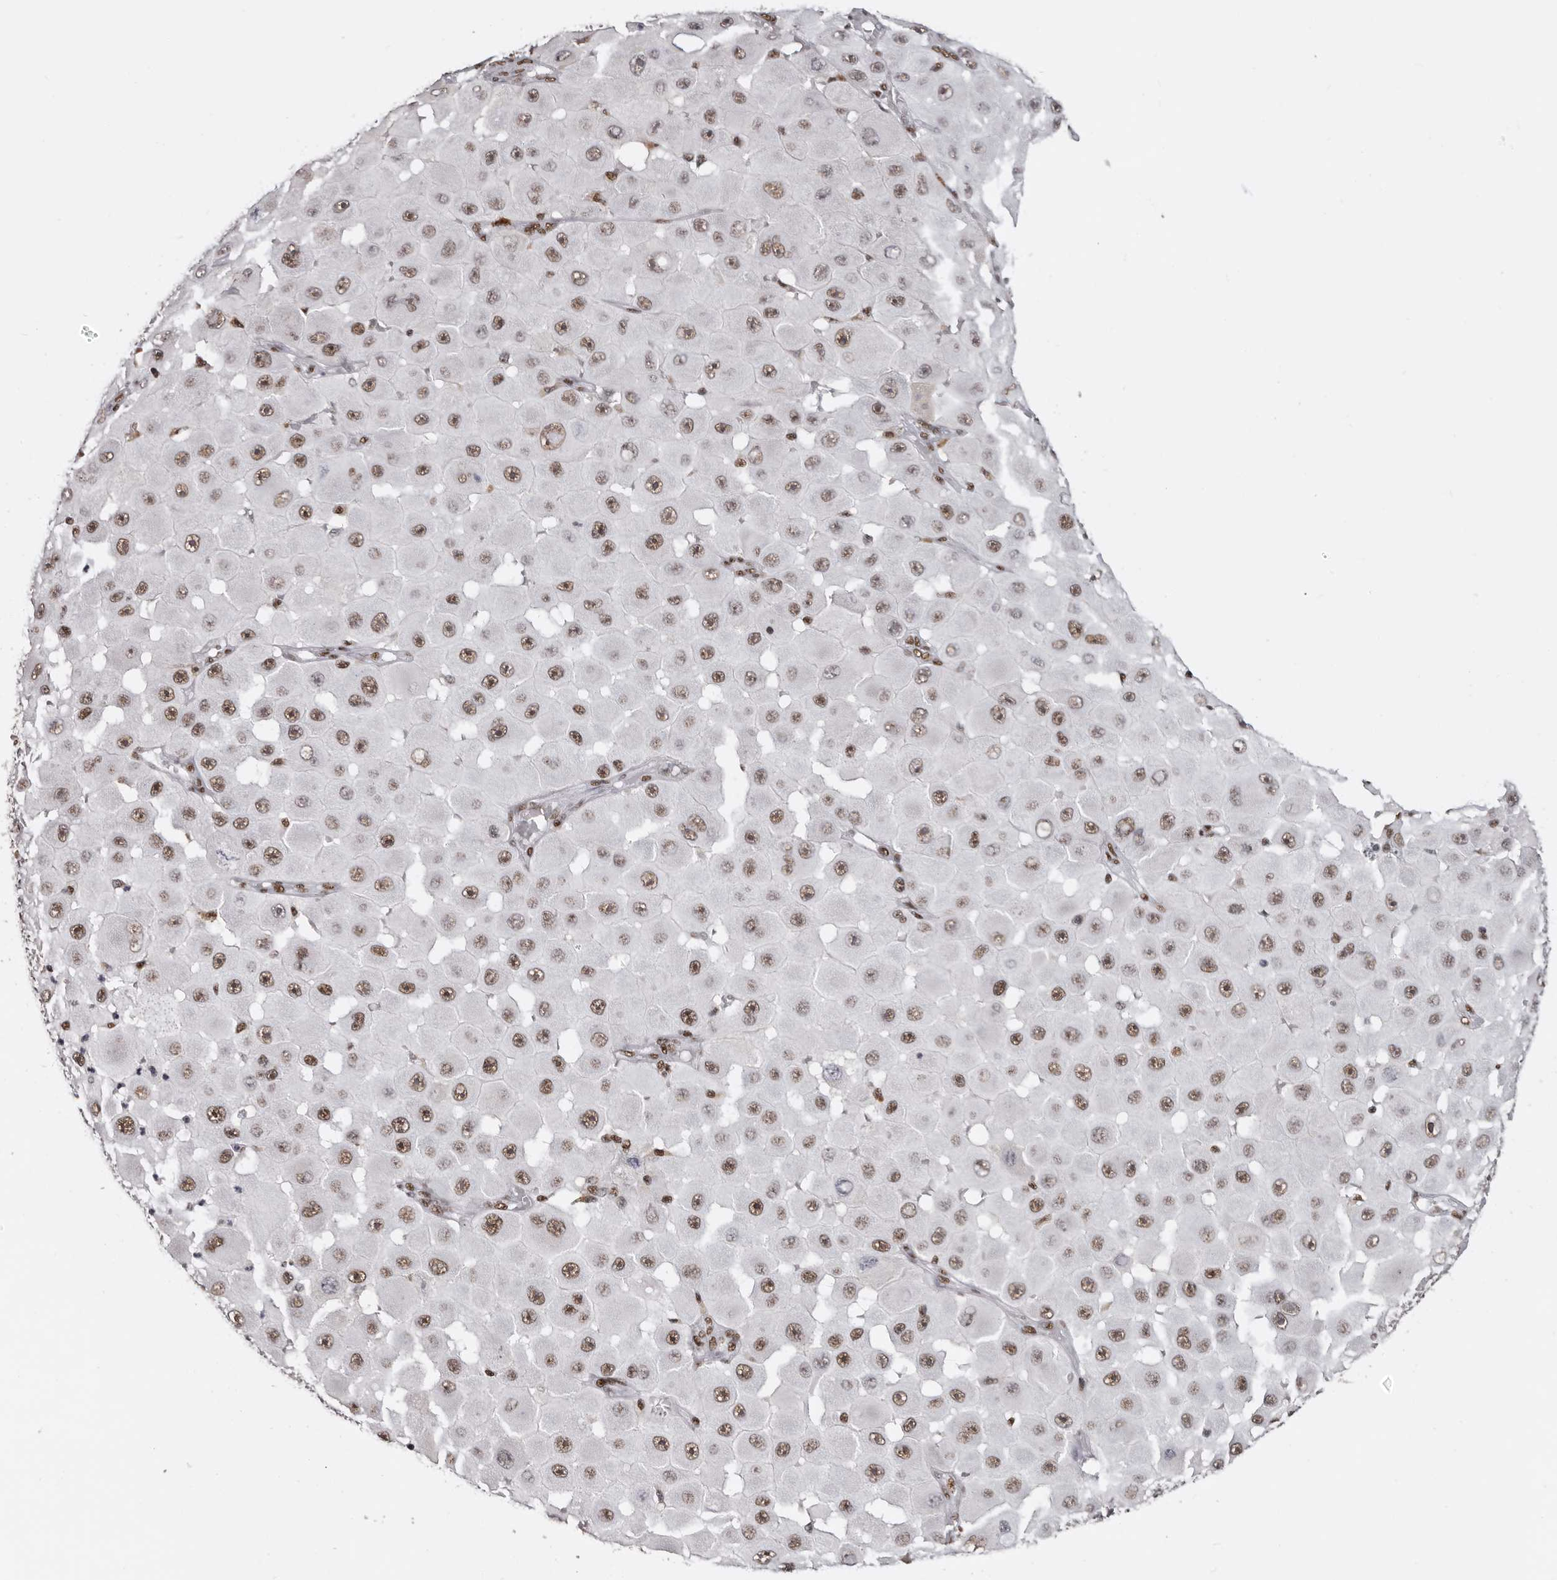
{"staining": {"intensity": "moderate", "quantity": ">75%", "location": "nuclear"}, "tissue": "melanoma", "cell_type": "Tumor cells", "image_type": "cancer", "snomed": [{"axis": "morphology", "description": "Malignant melanoma, NOS"}, {"axis": "topography", "description": "Skin"}], "caption": "Tumor cells display moderate nuclear staining in about >75% of cells in malignant melanoma. The staining is performed using DAB brown chromogen to label protein expression. The nuclei are counter-stained blue using hematoxylin.", "gene": "SCAF4", "patient": {"sex": "female", "age": 81}}